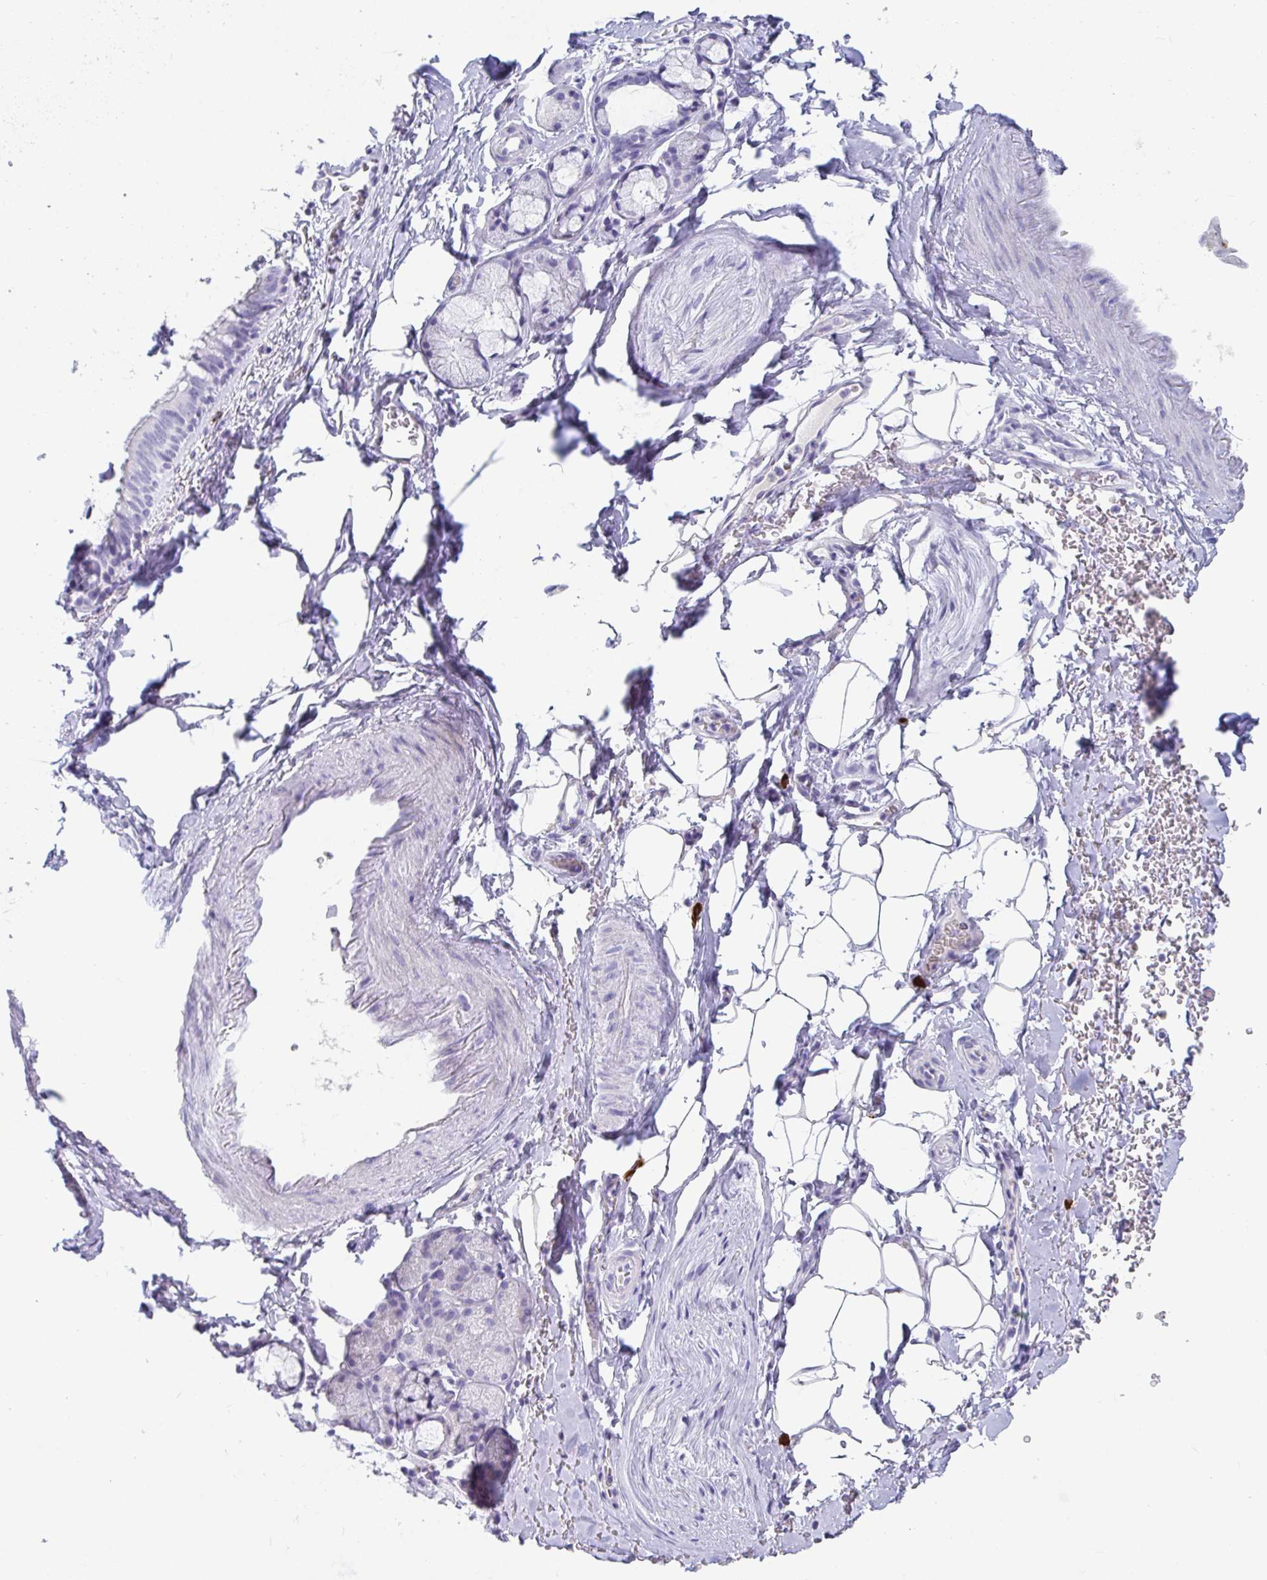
{"staining": {"intensity": "negative", "quantity": "none", "location": "none"}, "tissue": "adipose tissue", "cell_type": "Adipocytes", "image_type": "normal", "snomed": [{"axis": "morphology", "description": "Normal tissue, NOS"}, {"axis": "topography", "description": "Lymph node"}, {"axis": "topography", "description": "Cartilage tissue"}, {"axis": "topography", "description": "Bronchus"}], "caption": "Micrograph shows no protein staining in adipocytes of unremarkable adipose tissue.", "gene": "PLA2G1B", "patient": {"sex": "female", "age": 70}}